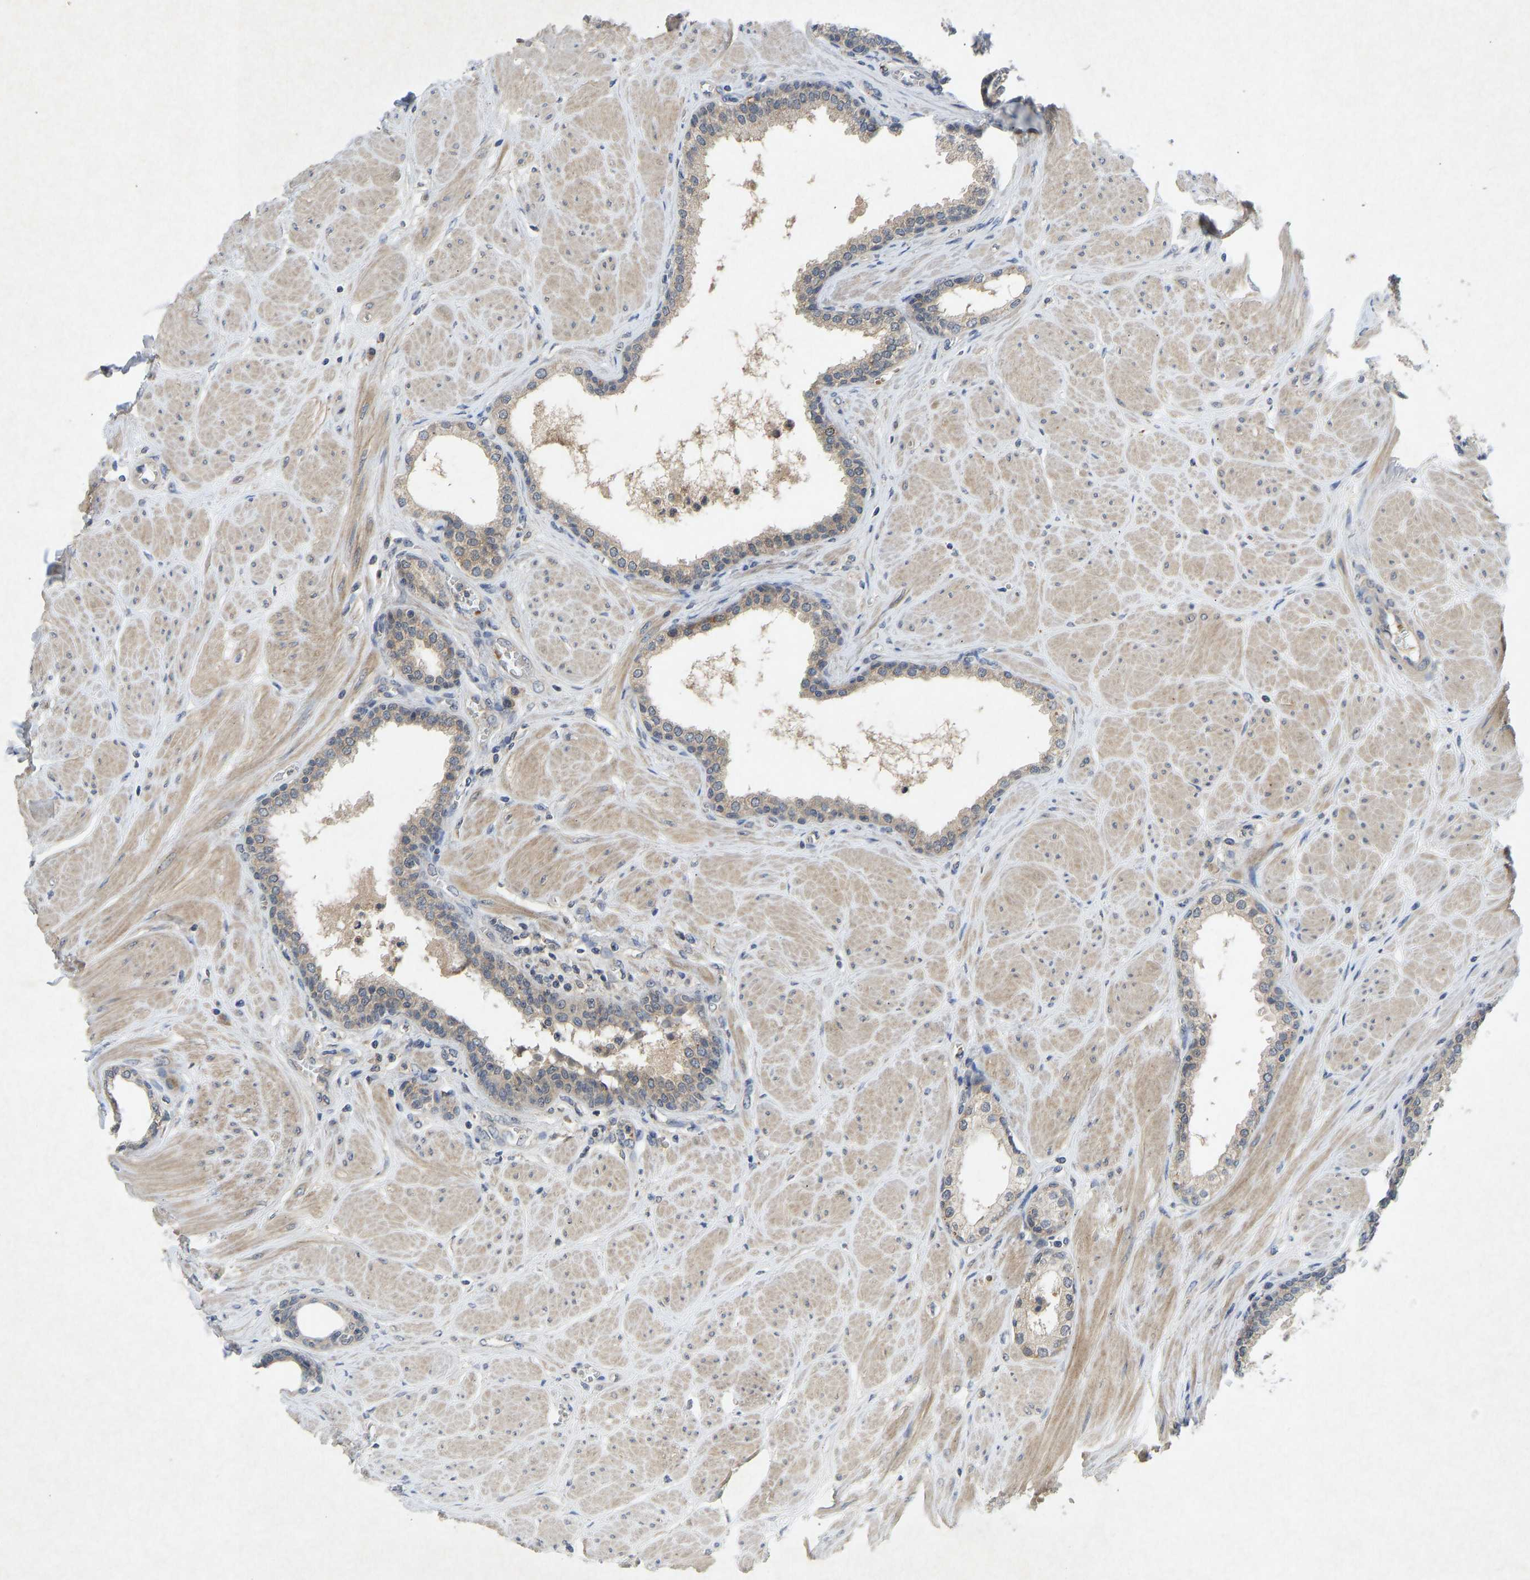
{"staining": {"intensity": "weak", "quantity": ">75%", "location": "cytoplasmic/membranous"}, "tissue": "prostate", "cell_type": "Glandular cells", "image_type": "normal", "snomed": [{"axis": "morphology", "description": "Normal tissue, NOS"}, {"axis": "topography", "description": "Prostate"}], "caption": "Immunohistochemistry (IHC) micrograph of normal prostate: human prostate stained using IHC shows low levels of weak protein expression localized specifically in the cytoplasmic/membranous of glandular cells, appearing as a cytoplasmic/membranous brown color.", "gene": "PDE7A", "patient": {"sex": "male", "age": 51}}